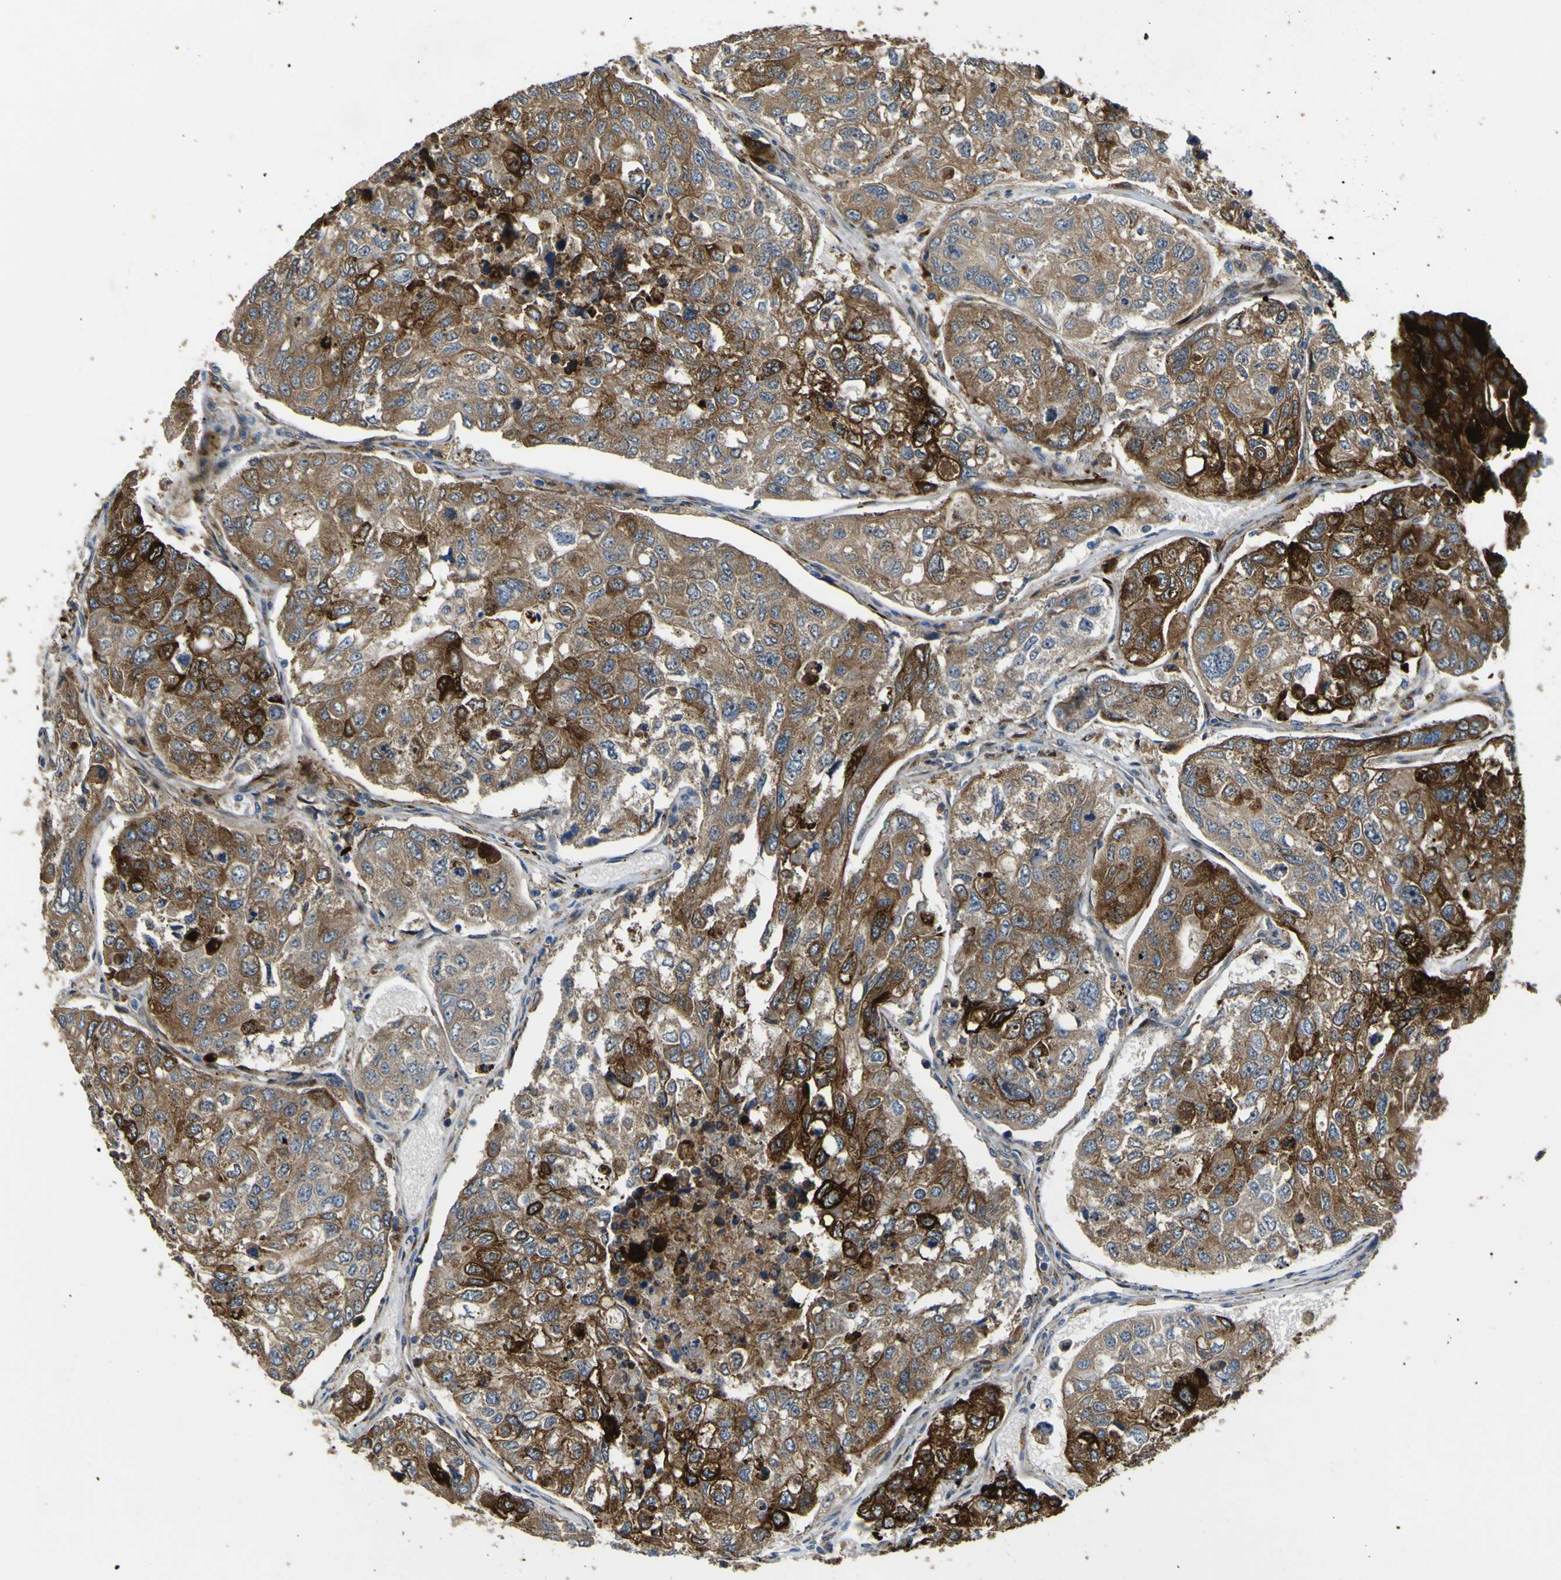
{"staining": {"intensity": "strong", "quantity": ">75%", "location": "cytoplasmic/membranous"}, "tissue": "urothelial cancer", "cell_type": "Tumor cells", "image_type": "cancer", "snomed": [{"axis": "morphology", "description": "Urothelial carcinoma, High grade"}, {"axis": "topography", "description": "Lymph node"}, {"axis": "topography", "description": "Urinary bladder"}], "caption": "Human high-grade urothelial carcinoma stained for a protein (brown) displays strong cytoplasmic/membranous positive positivity in about >75% of tumor cells.", "gene": "LBHD1", "patient": {"sex": "male", "age": 51}}